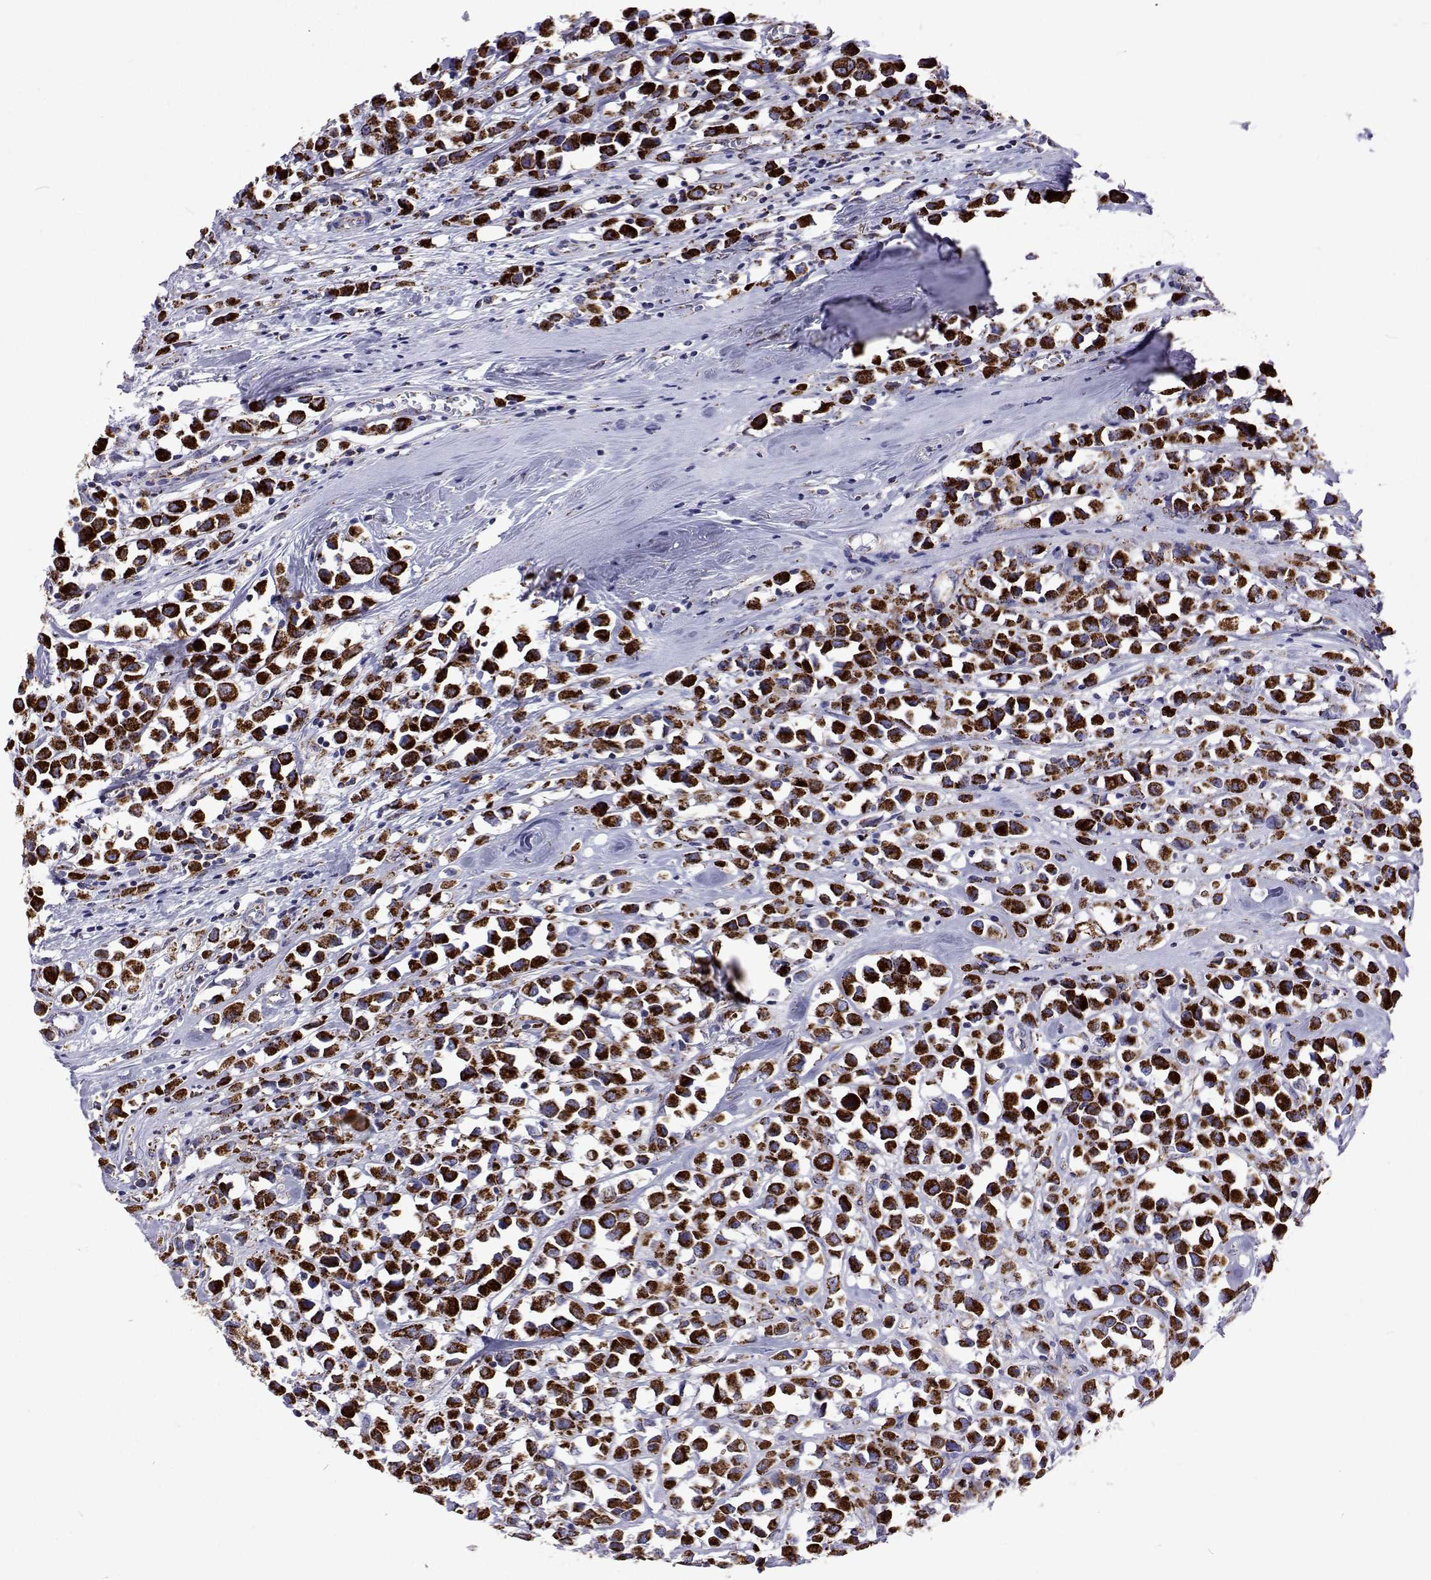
{"staining": {"intensity": "strong", "quantity": ">75%", "location": "cytoplasmic/membranous"}, "tissue": "breast cancer", "cell_type": "Tumor cells", "image_type": "cancer", "snomed": [{"axis": "morphology", "description": "Duct carcinoma"}, {"axis": "topography", "description": "Breast"}], "caption": "DAB (3,3'-diaminobenzidine) immunohistochemical staining of intraductal carcinoma (breast) shows strong cytoplasmic/membranous protein positivity in approximately >75% of tumor cells. (DAB (3,3'-diaminobenzidine) = brown stain, brightfield microscopy at high magnification).", "gene": "MCCC2", "patient": {"sex": "female", "age": 61}}